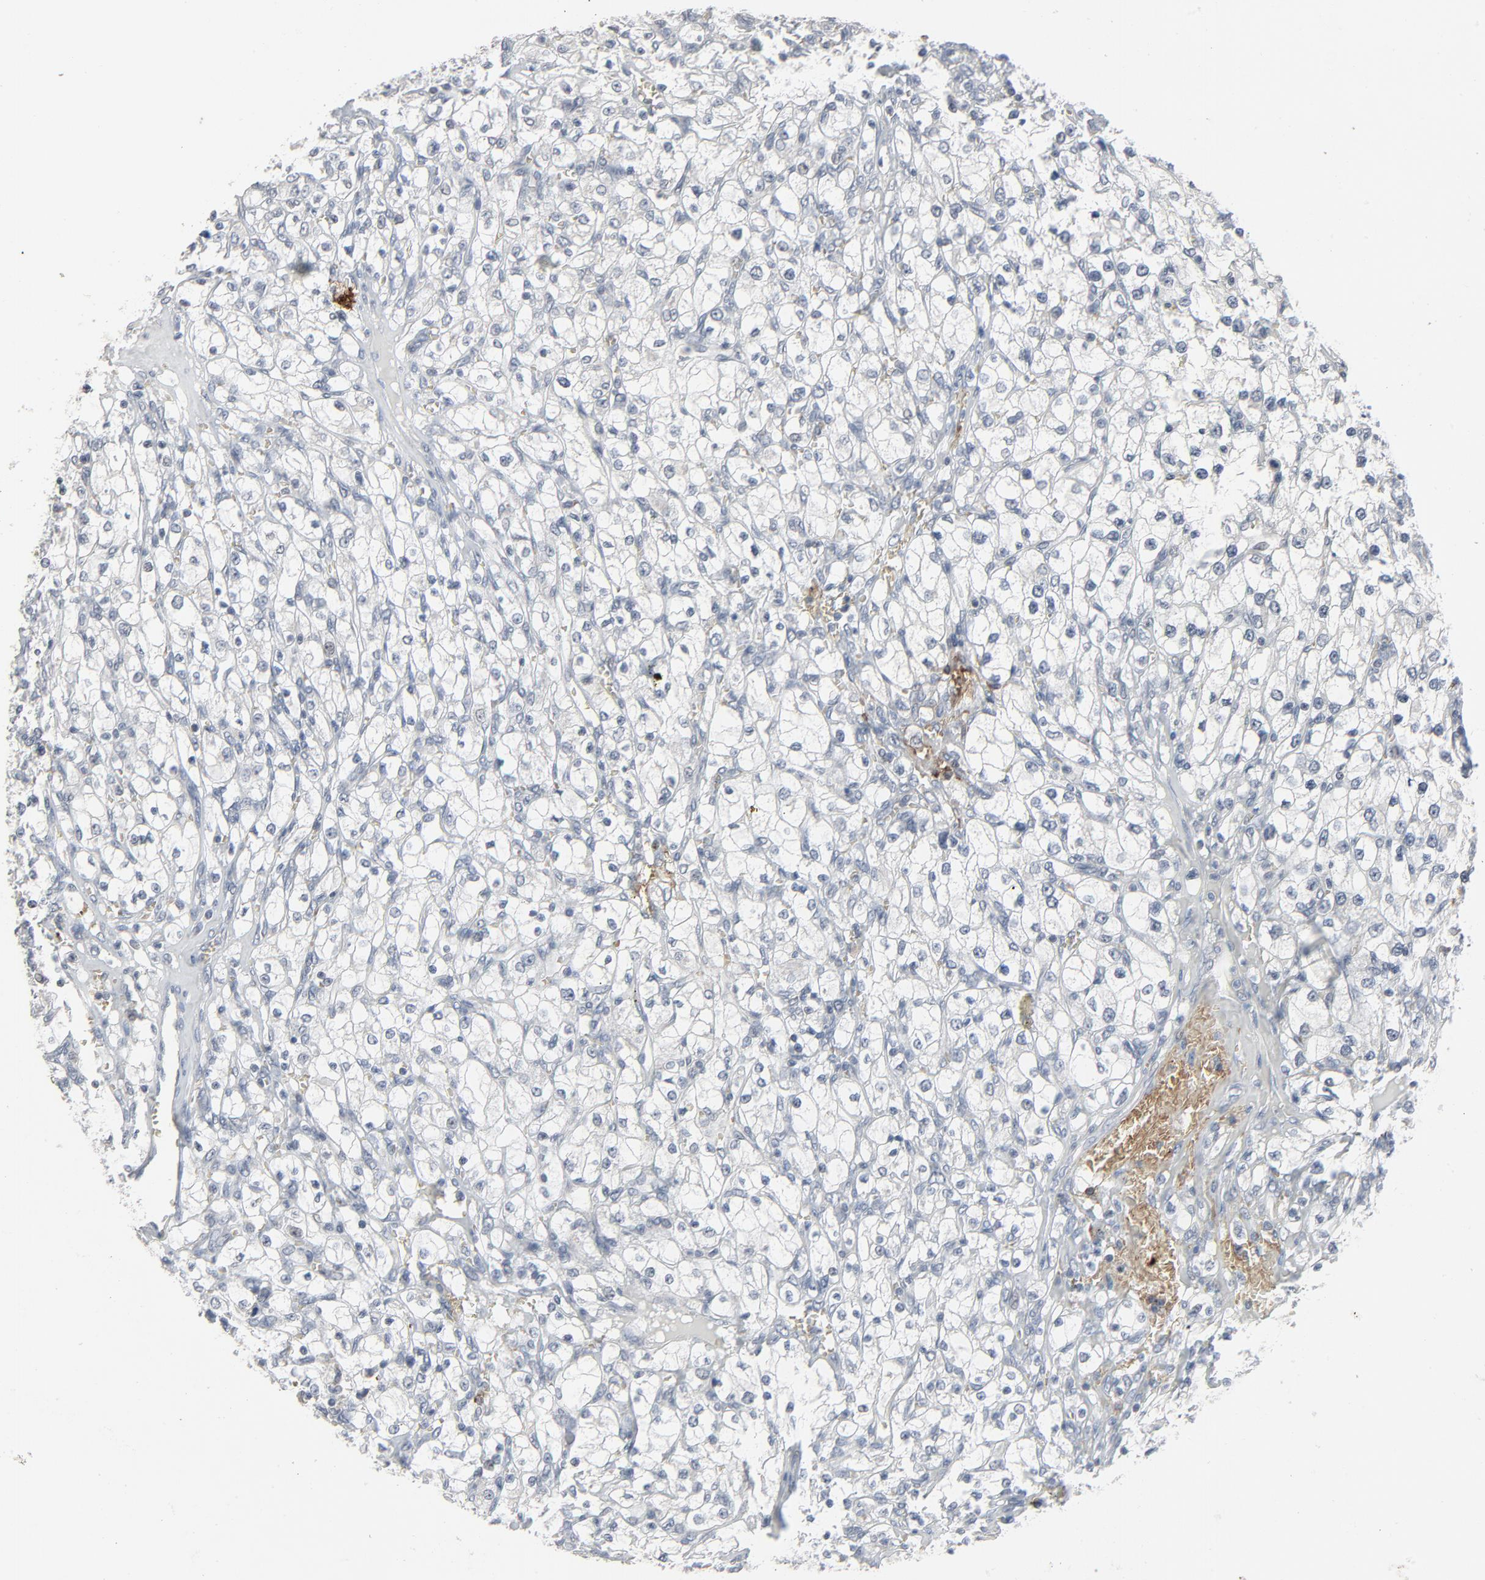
{"staining": {"intensity": "negative", "quantity": "none", "location": "none"}, "tissue": "renal cancer", "cell_type": "Tumor cells", "image_type": "cancer", "snomed": [{"axis": "morphology", "description": "Adenocarcinoma, NOS"}, {"axis": "topography", "description": "Kidney"}], "caption": "Tumor cells are negative for brown protein staining in renal adenocarcinoma. Nuclei are stained in blue.", "gene": "SAGE1", "patient": {"sex": "female", "age": 62}}